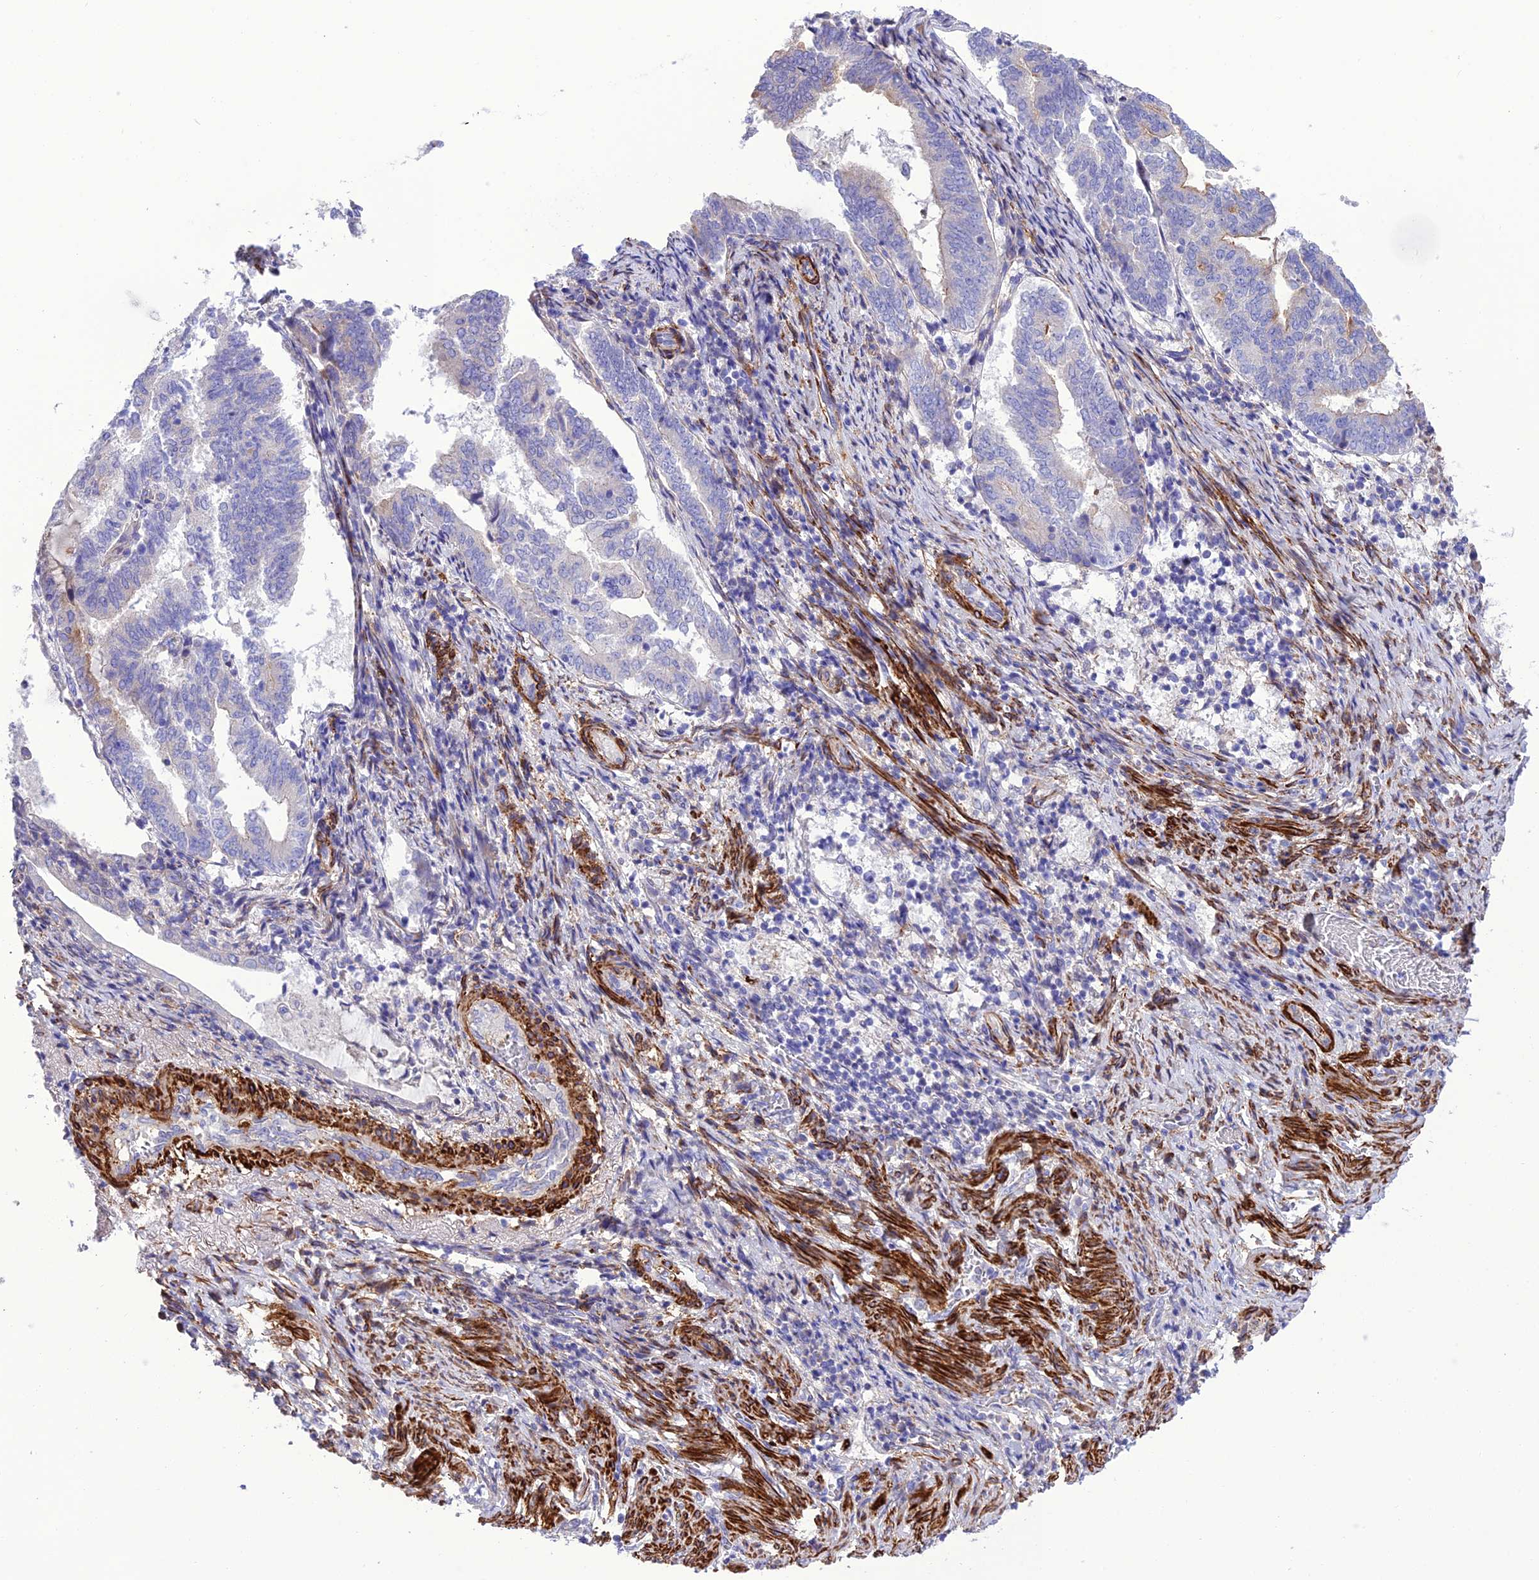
{"staining": {"intensity": "negative", "quantity": "none", "location": "none"}, "tissue": "endometrial cancer", "cell_type": "Tumor cells", "image_type": "cancer", "snomed": [{"axis": "morphology", "description": "Adenocarcinoma, NOS"}, {"axis": "topography", "description": "Endometrium"}], "caption": "Immunohistochemistry (IHC) histopathology image of endometrial adenocarcinoma stained for a protein (brown), which exhibits no staining in tumor cells.", "gene": "FRA10AC1", "patient": {"sex": "female", "age": 80}}